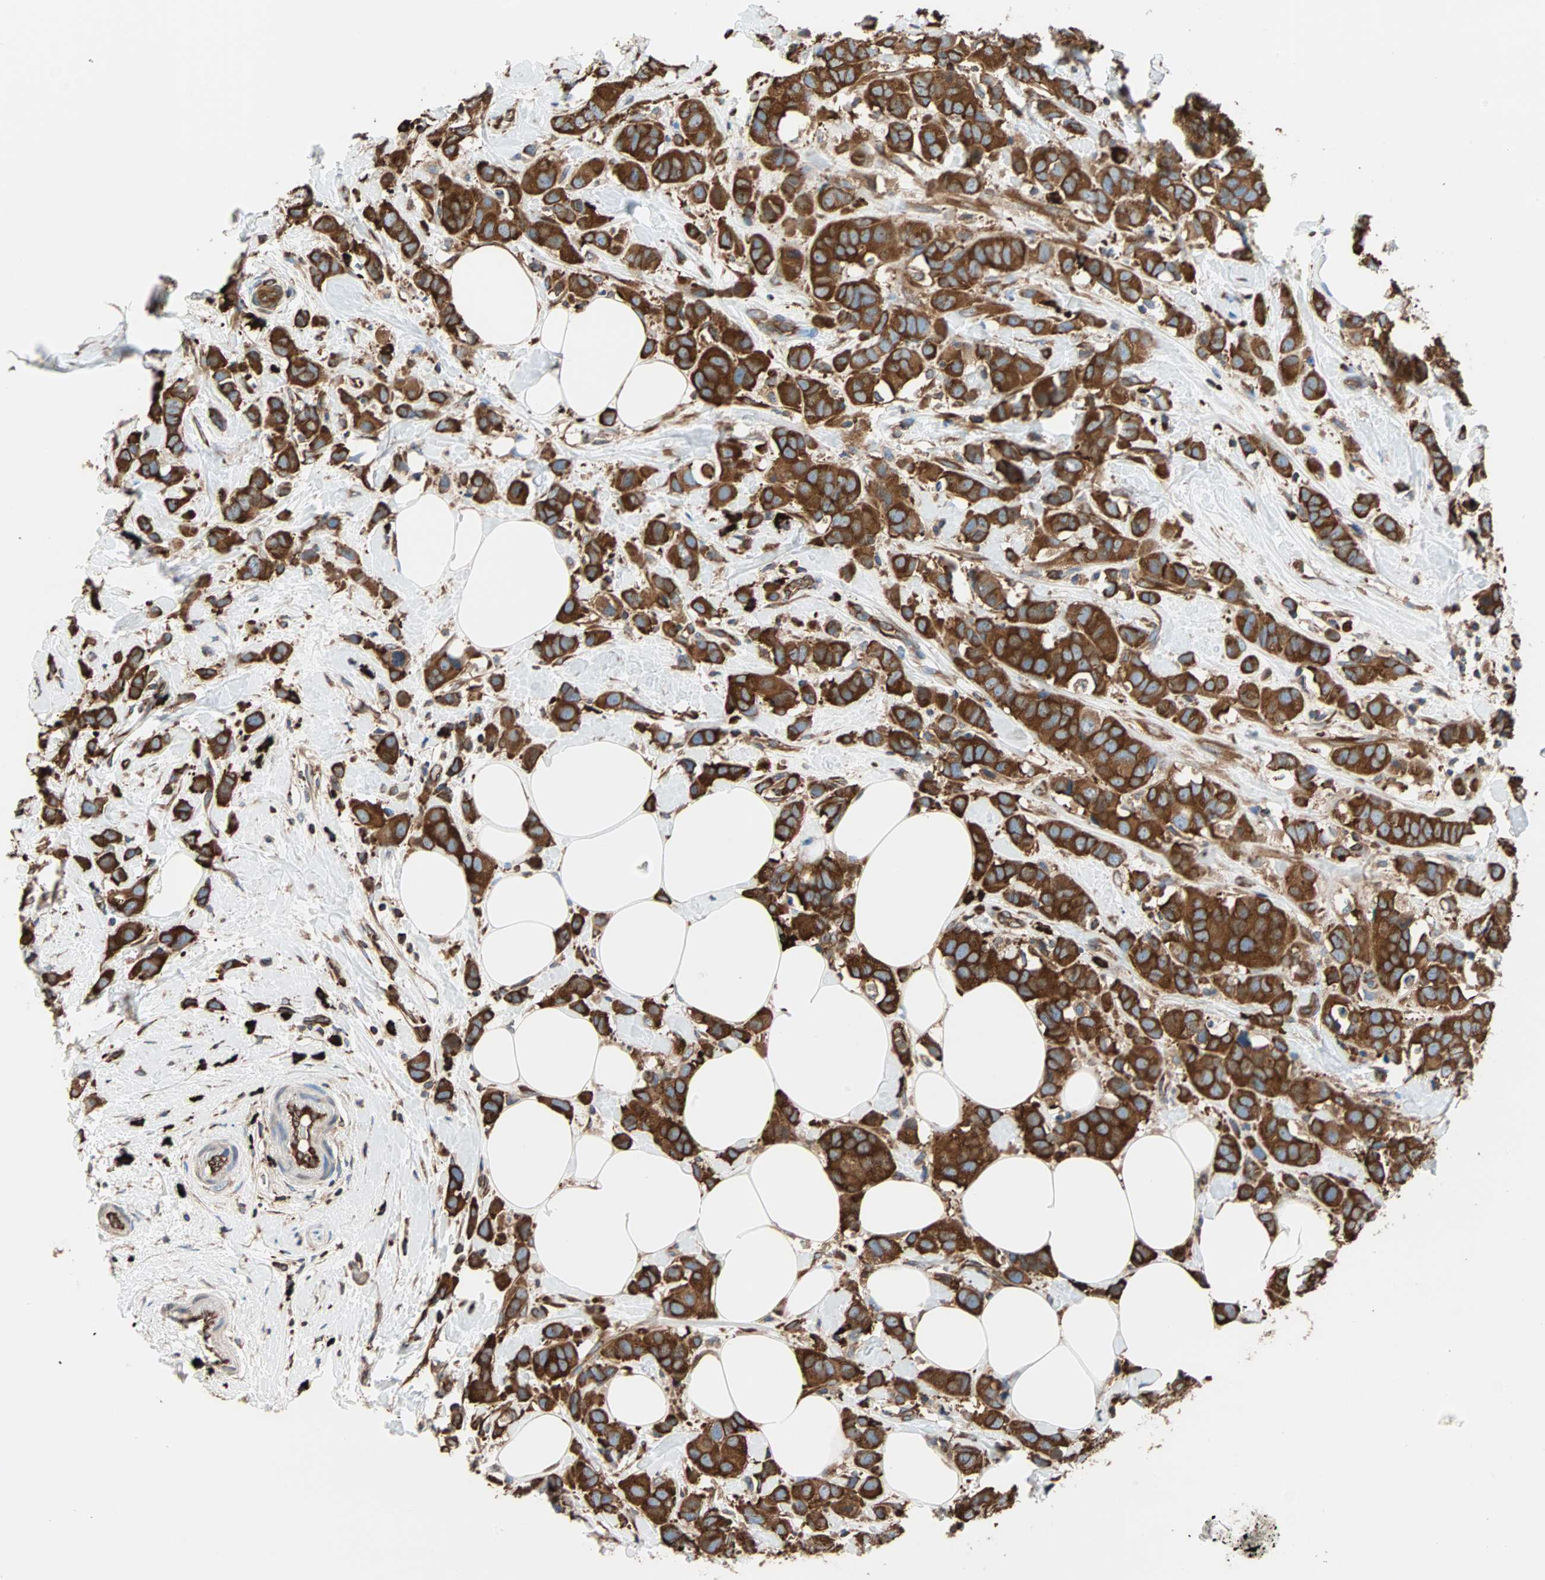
{"staining": {"intensity": "strong", "quantity": ">75%", "location": "cytoplasmic/membranous"}, "tissue": "breast cancer", "cell_type": "Tumor cells", "image_type": "cancer", "snomed": [{"axis": "morphology", "description": "Normal tissue, NOS"}, {"axis": "morphology", "description": "Duct carcinoma"}, {"axis": "topography", "description": "Breast"}], "caption": "Immunohistochemical staining of breast infiltrating ductal carcinoma shows high levels of strong cytoplasmic/membranous protein positivity in approximately >75% of tumor cells.", "gene": "EEF2", "patient": {"sex": "female", "age": 50}}